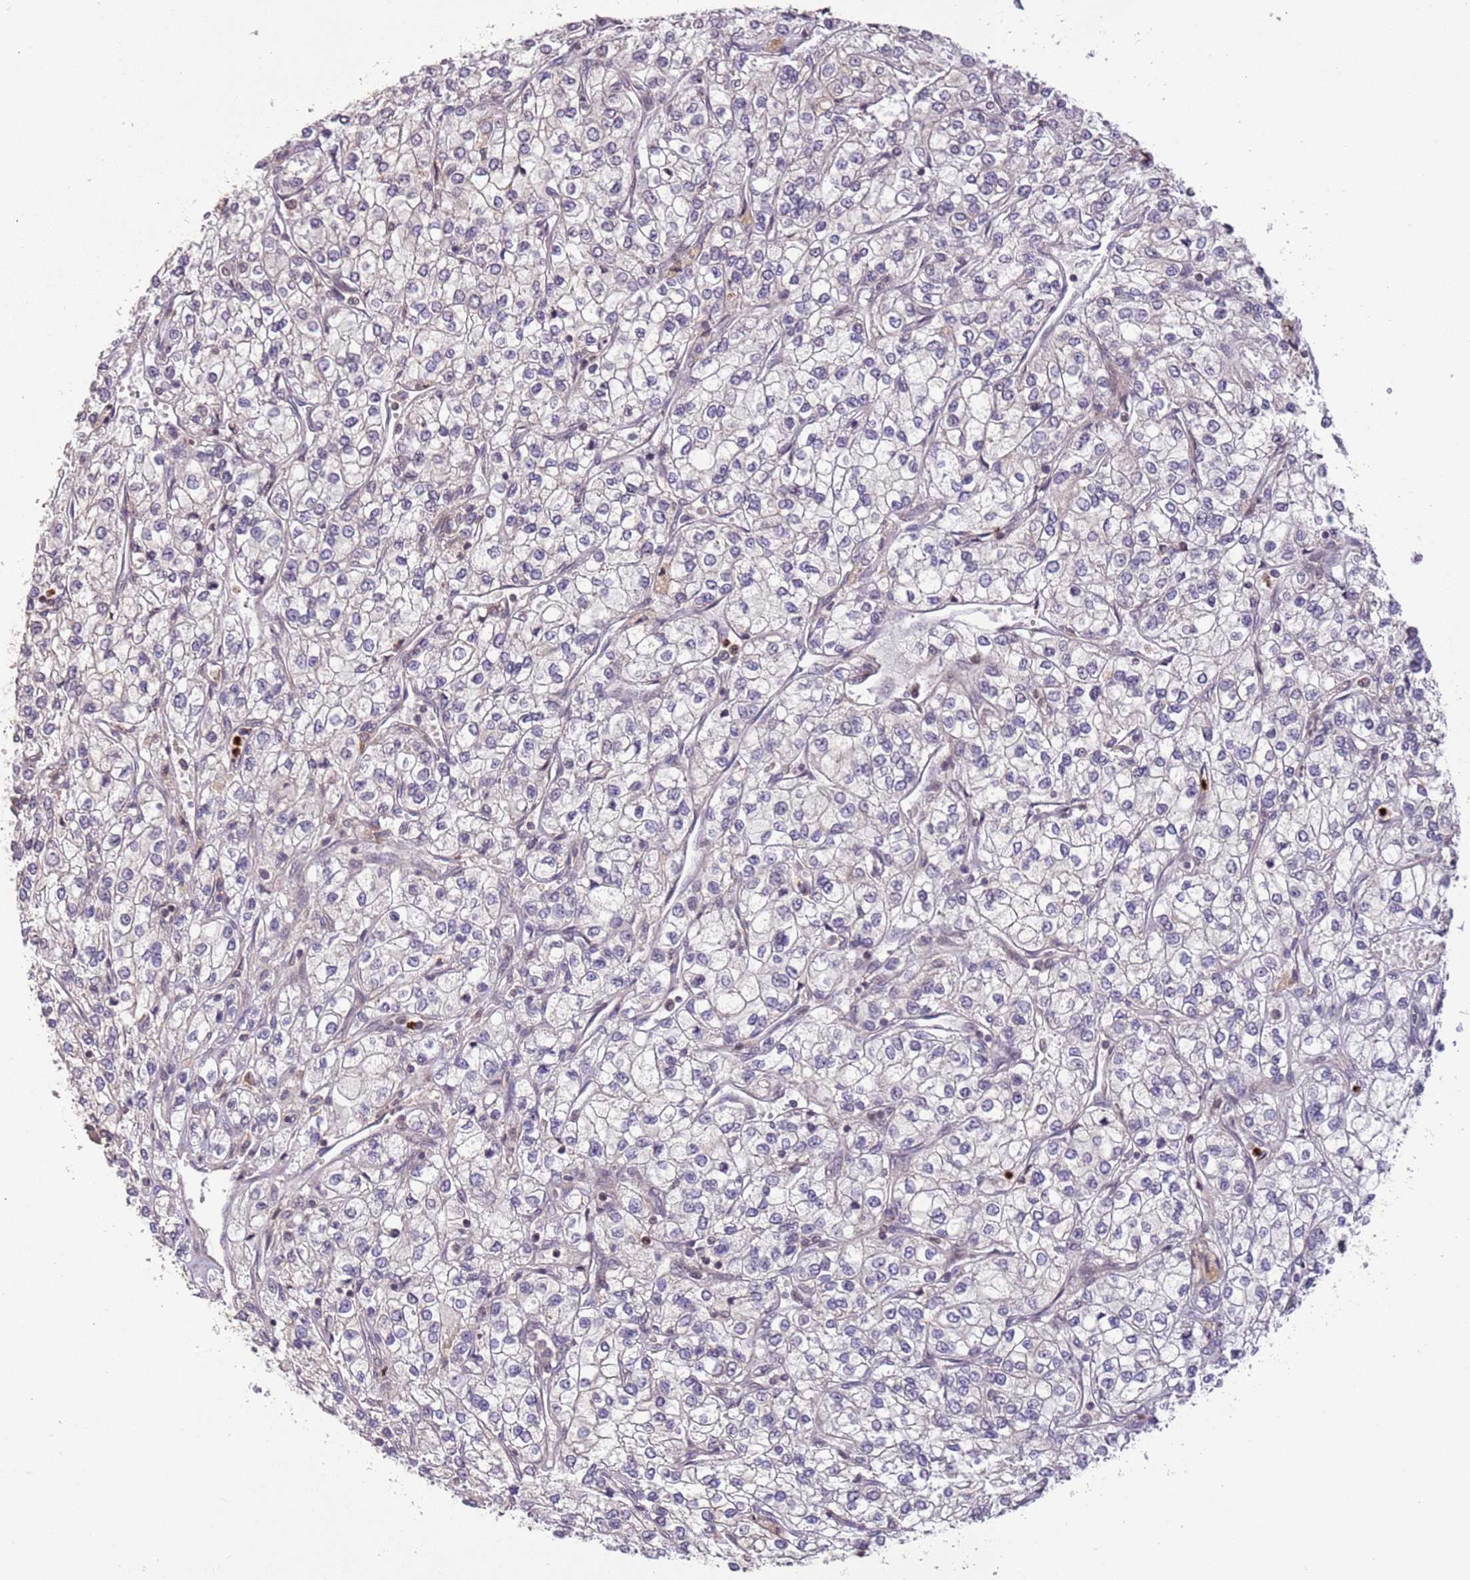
{"staining": {"intensity": "negative", "quantity": "none", "location": "none"}, "tissue": "renal cancer", "cell_type": "Tumor cells", "image_type": "cancer", "snomed": [{"axis": "morphology", "description": "Adenocarcinoma, NOS"}, {"axis": "topography", "description": "Kidney"}], "caption": "A high-resolution micrograph shows IHC staining of renal adenocarcinoma, which displays no significant expression in tumor cells. (DAB (3,3'-diaminobenzidine) IHC visualized using brightfield microscopy, high magnification).", "gene": "SLC16A4", "patient": {"sex": "male", "age": 80}}